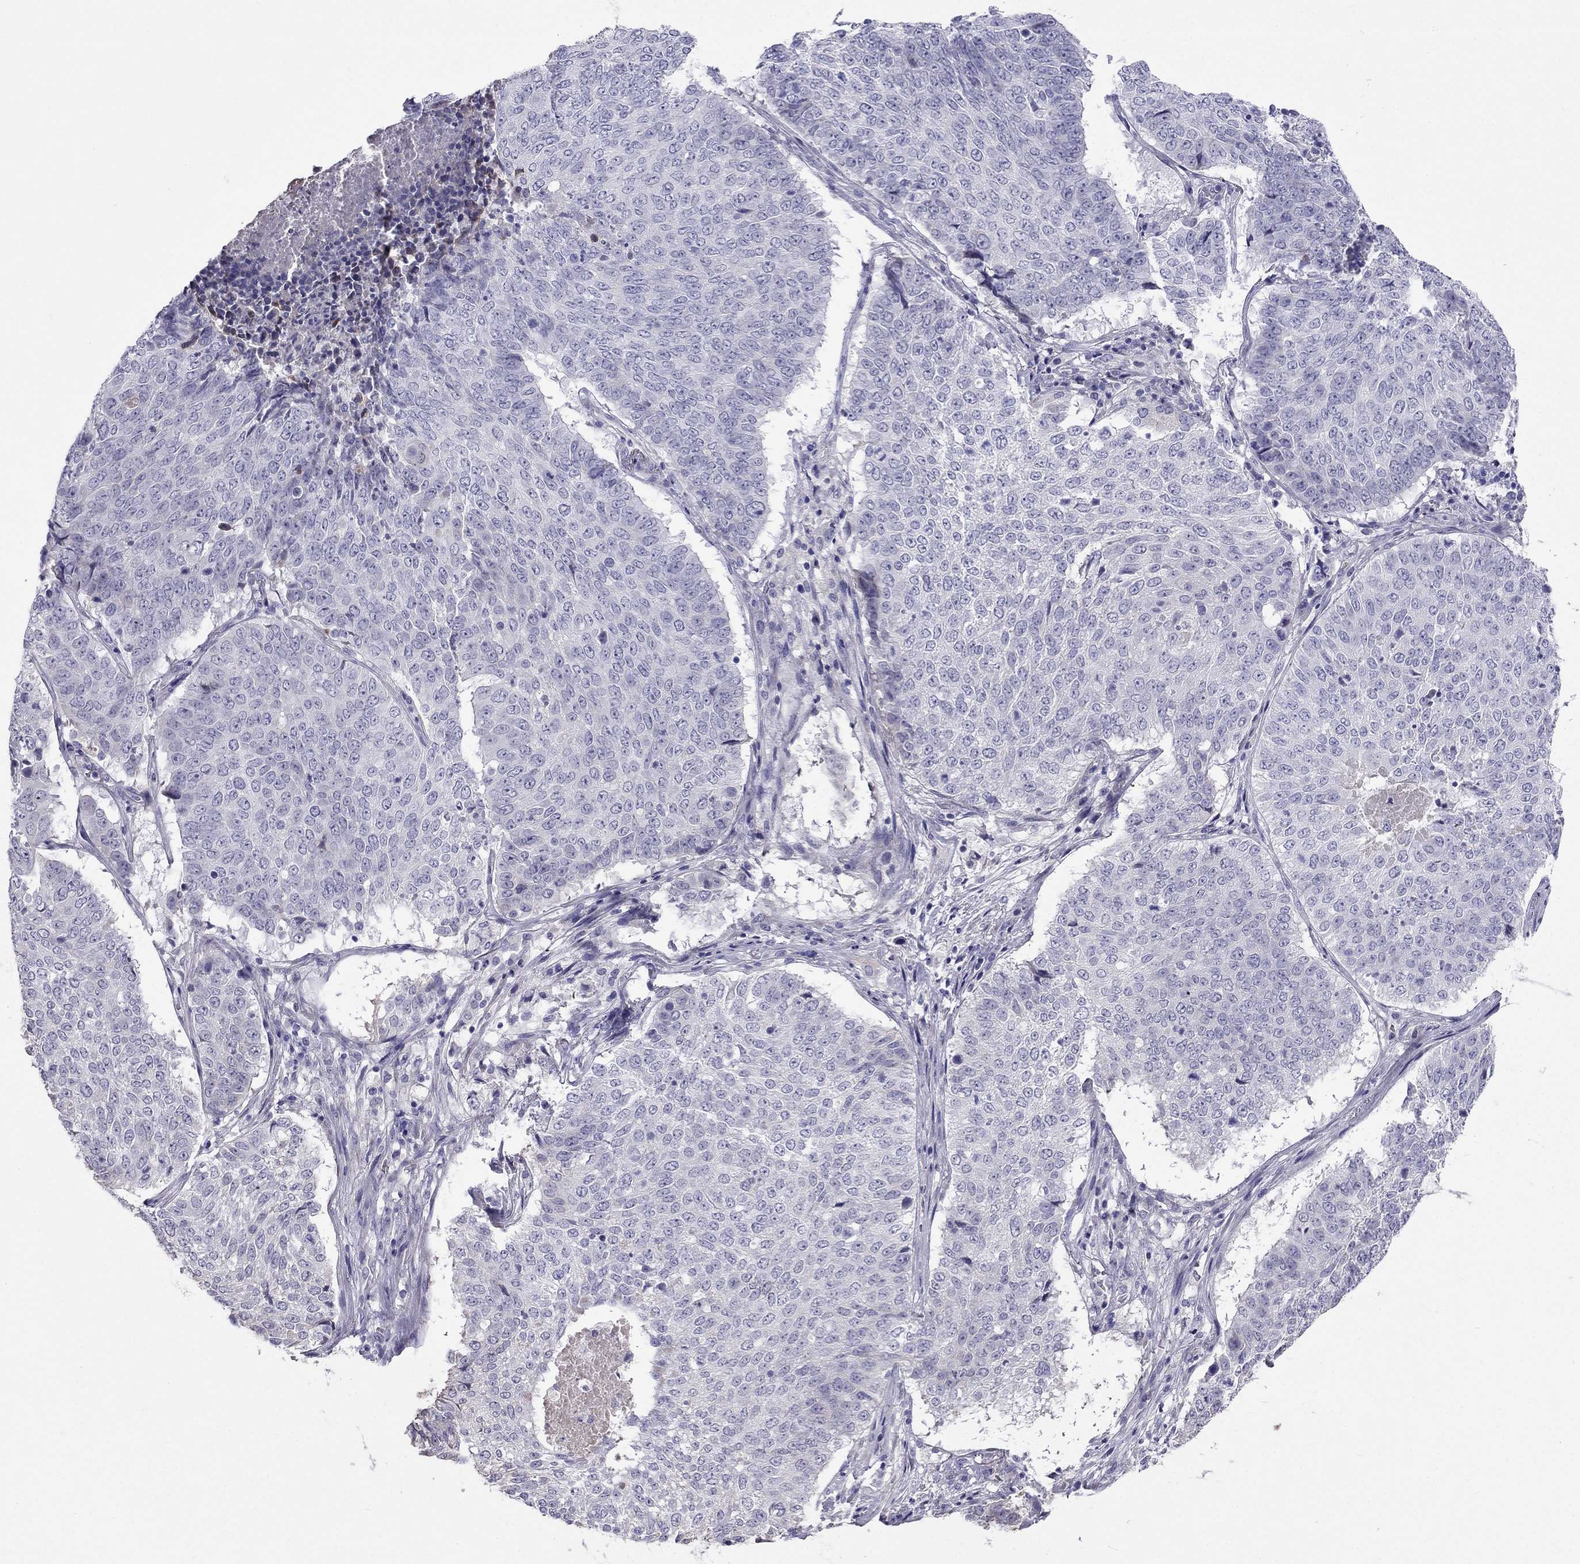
{"staining": {"intensity": "negative", "quantity": "none", "location": "none"}, "tissue": "lung cancer", "cell_type": "Tumor cells", "image_type": "cancer", "snomed": [{"axis": "morphology", "description": "Squamous cell carcinoma, NOS"}, {"axis": "topography", "description": "Lung"}], "caption": "Immunohistochemistry of lung cancer demonstrates no staining in tumor cells. (DAB IHC with hematoxylin counter stain).", "gene": "TBC1D21", "patient": {"sex": "male", "age": 64}}